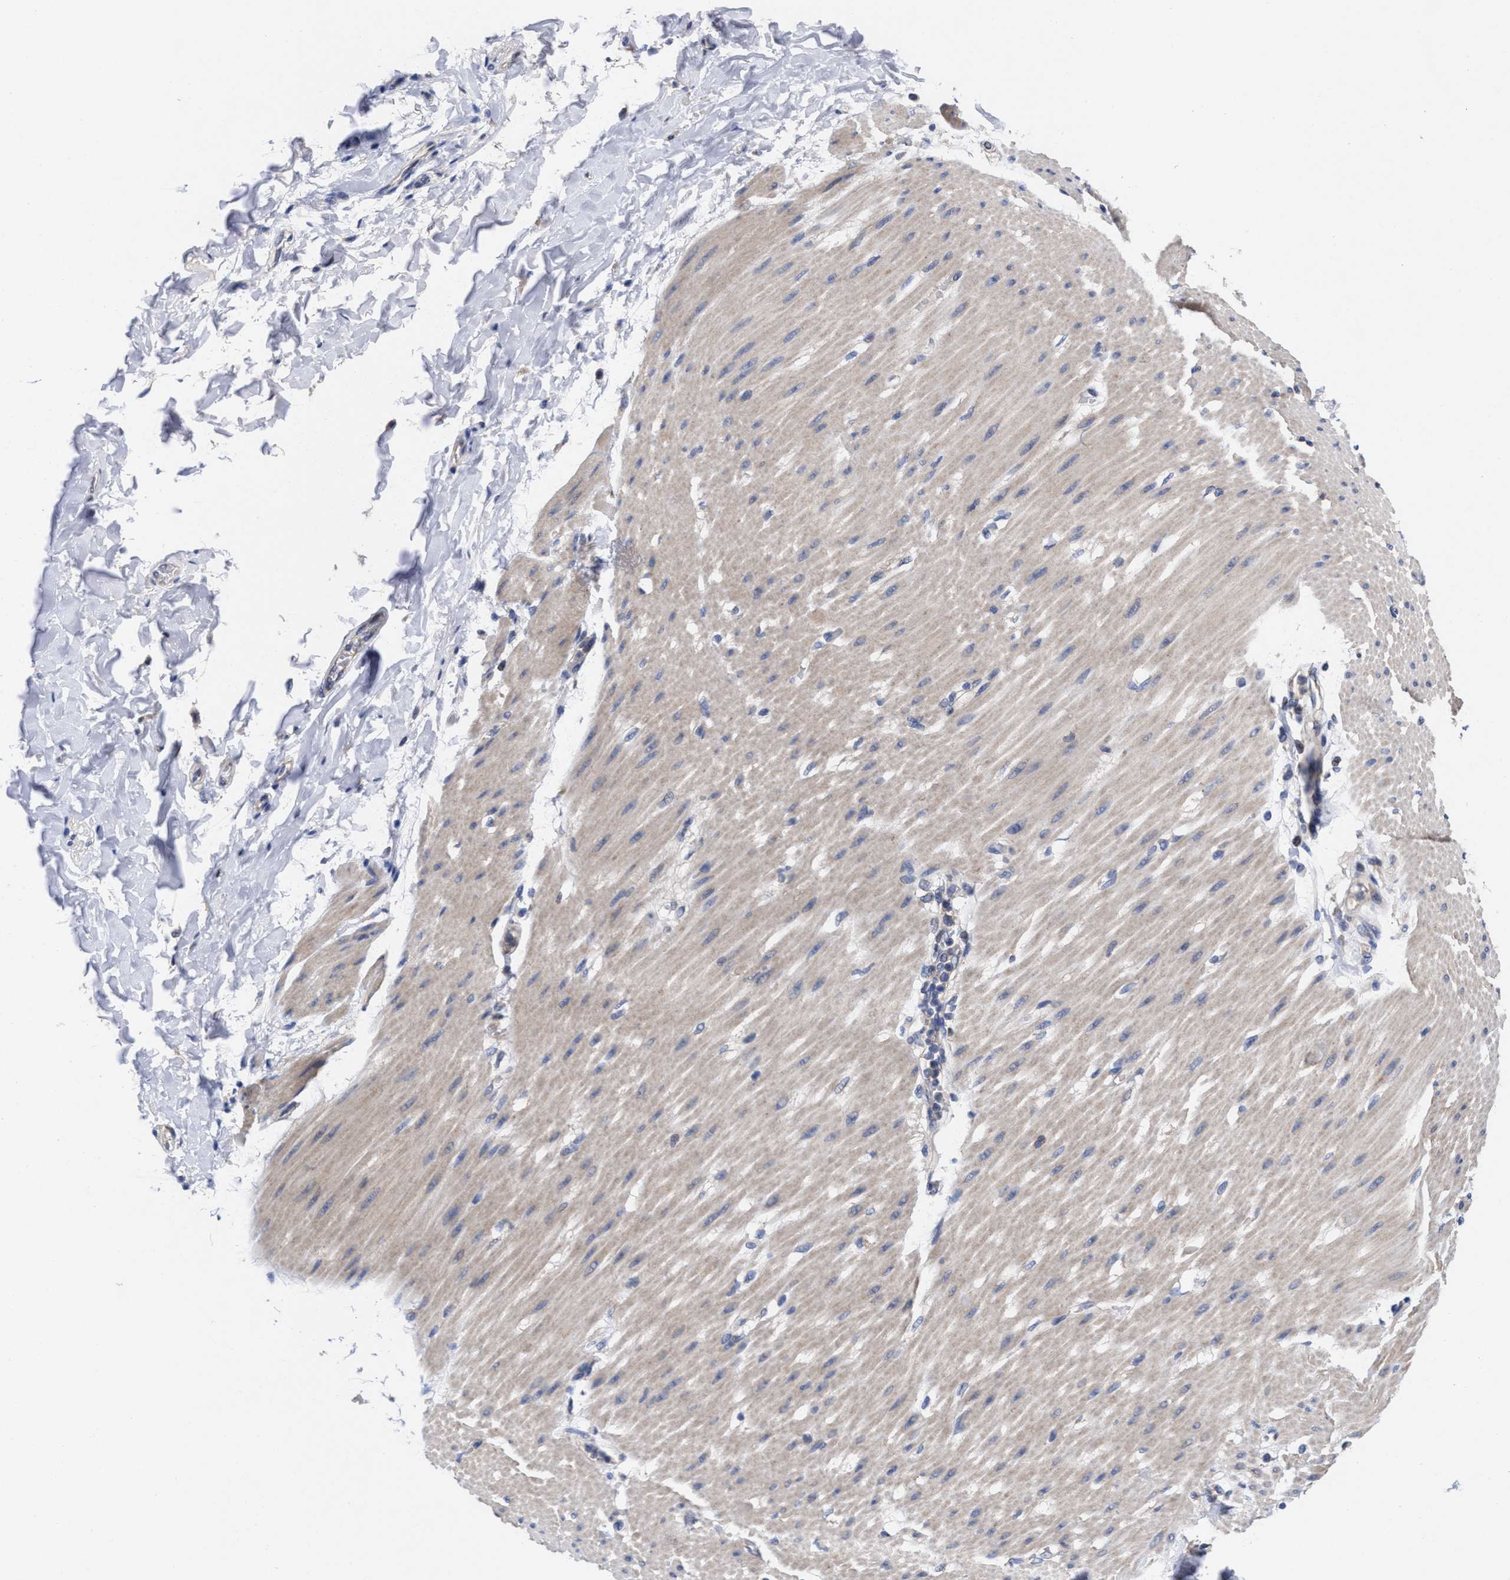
{"staining": {"intensity": "negative", "quantity": "none", "location": "none"}, "tissue": "adipose tissue", "cell_type": "Adipocytes", "image_type": "normal", "snomed": [{"axis": "morphology", "description": "Normal tissue, NOS"}, {"axis": "morphology", "description": "Adenocarcinoma, NOS"}, {"axis": "topography", "description": "Duodenum"}, {"axis": "topography", "description": "Peripheral nerve tissue"}], "caption": "DAB (3,3'-diaminobenzidine) immunohistochemical staining of normal human adipose tissue shows no significant positivity in adipocytes.", "gene": "TXNDC17", "patient": {"sex": "female", "age": 60}}